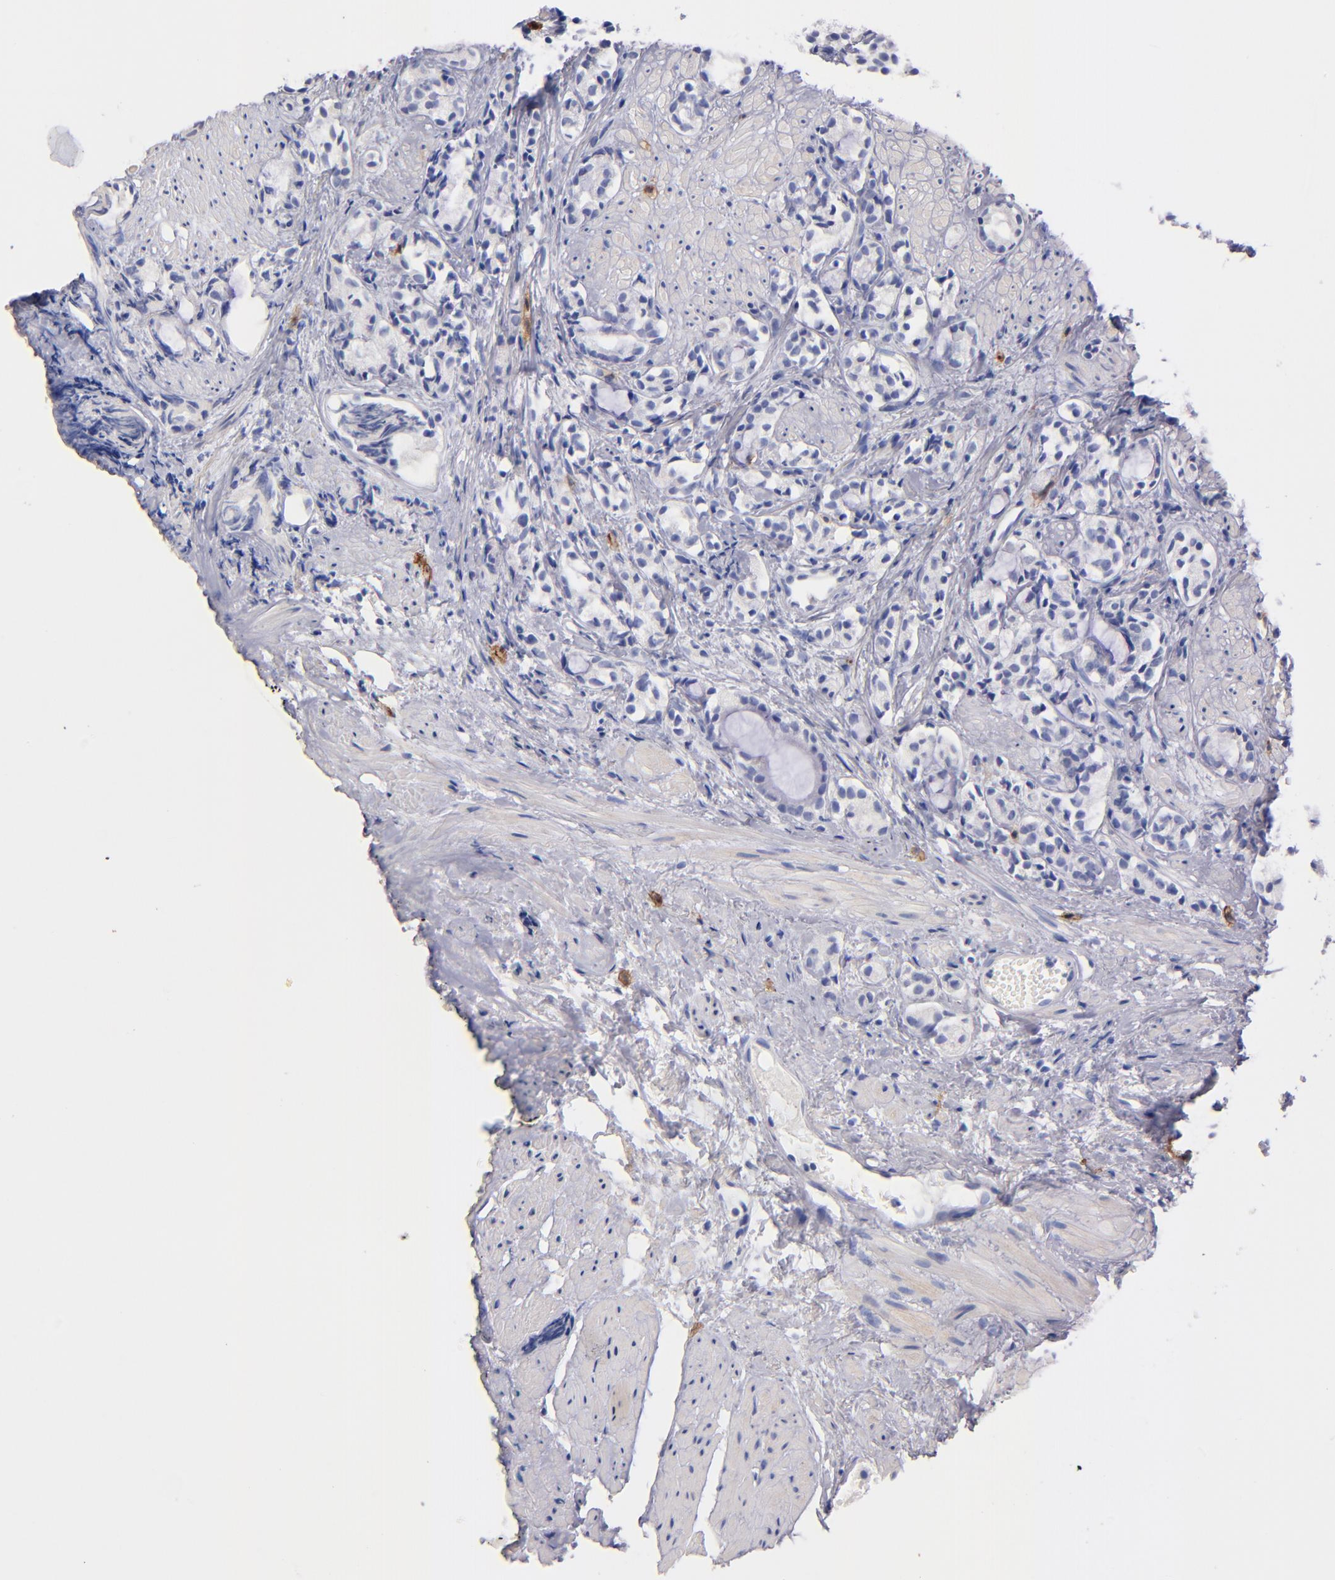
{"staining": {"intensity": "negative", "quantity": "none", "location": "none"}, "tissue": "prostate cancer", "cell_type": "Tumor cells", "image_type": "cancer", "snomed": [{"axis": "morphology", "description": "Adenocarcinoma, High grade"}, {"axis": "topography", "description": "Prostate"}], "caption": "Immunohistochemical staining of prostate cancer (adenocarcinoma (high-grade)) demonstrates no significant positivity in tumor cells.", "gene": "KIT", "patient": {"sex": "male", "age": 85}}